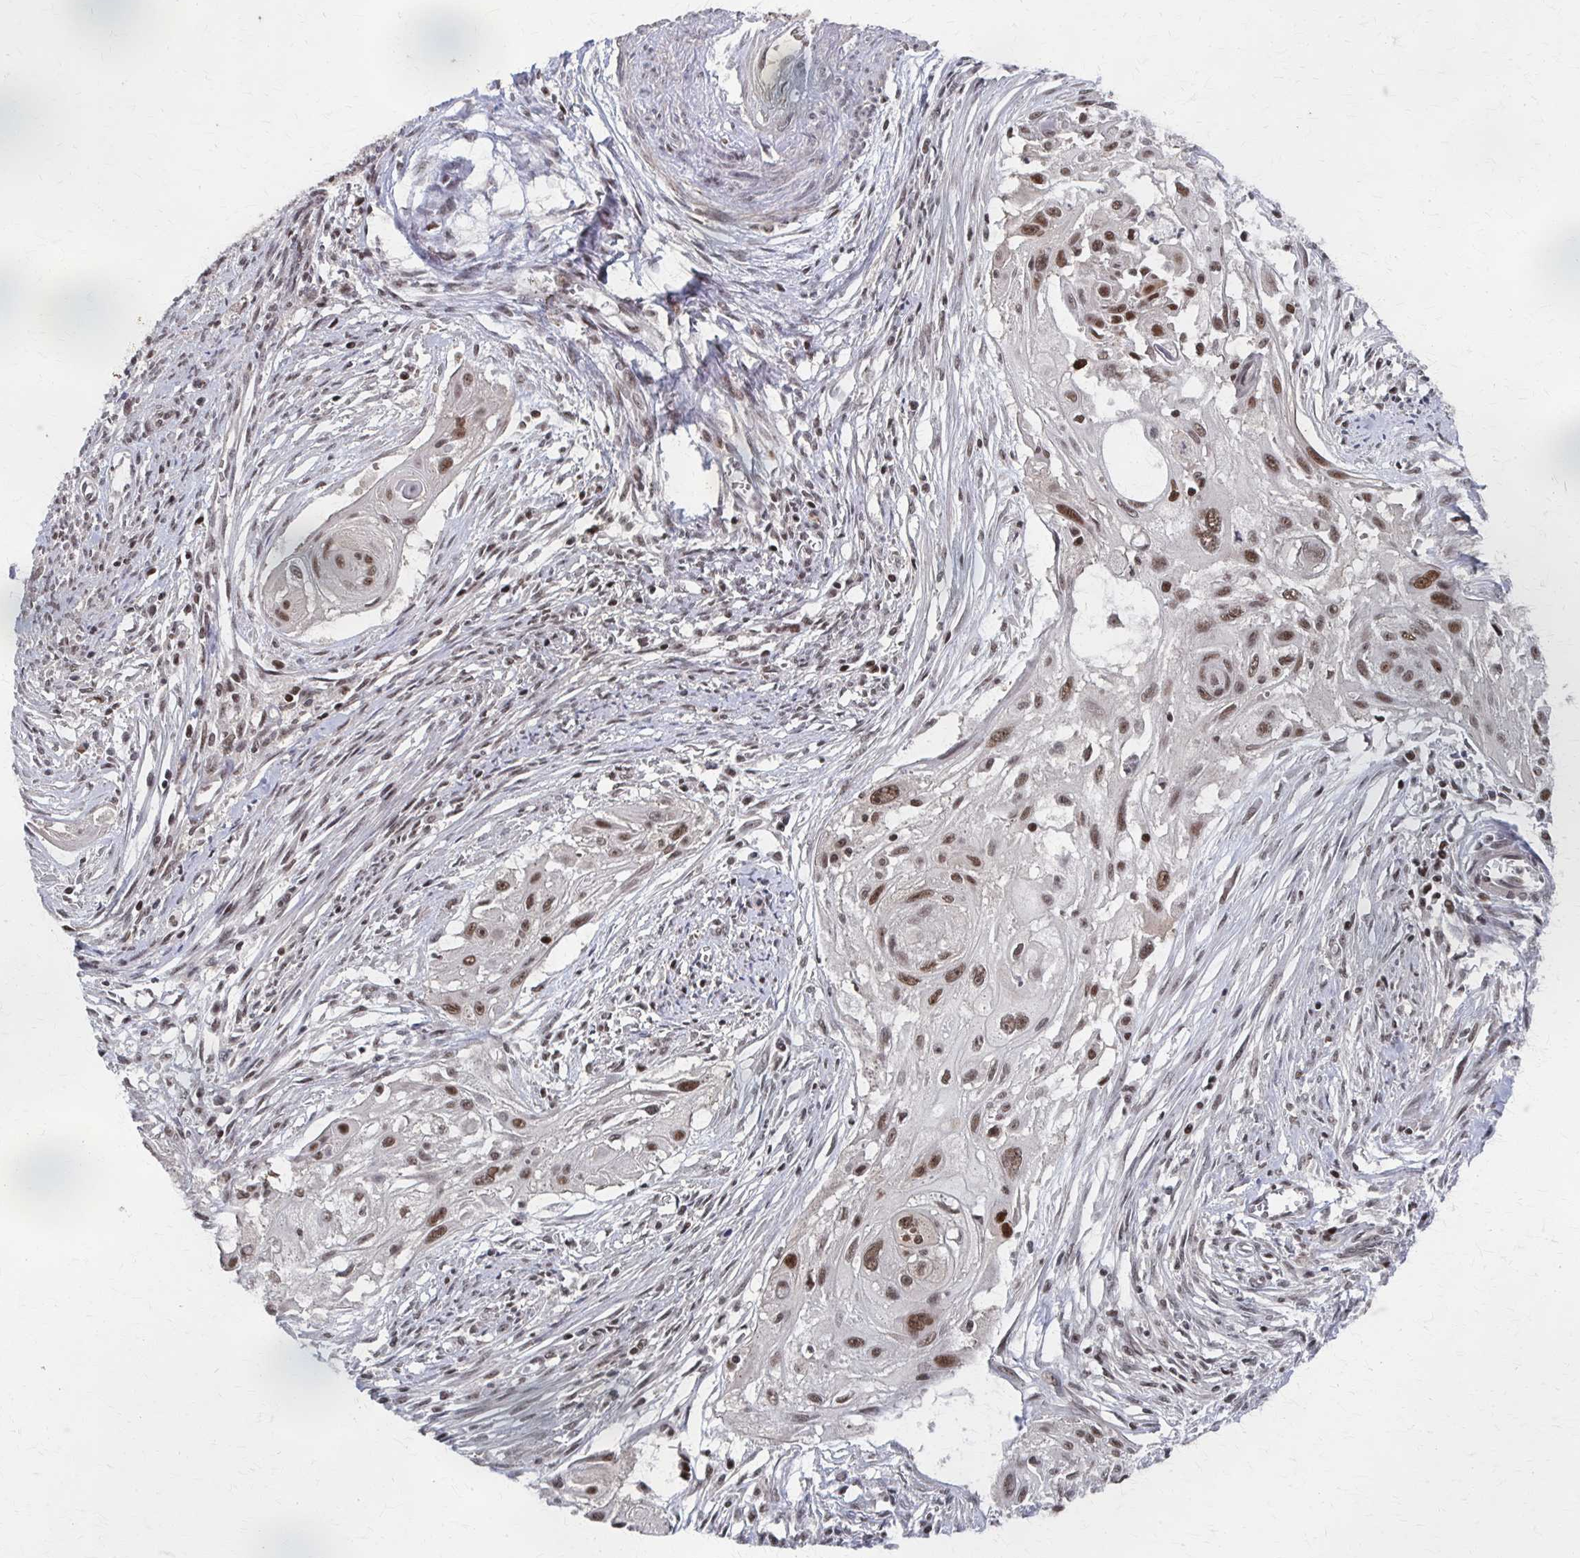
{"staining": {"intensity": "moderate", "quantity": ">75%", "location": "nuclear"}, "tissue": "cervical cancer", "cell_type": "Tumor cells", "image_type": "cancer", "snomed": [{"axis": "morphology", "description": "Squamous cell carcinoma, NOS"}, {"axis": "topography", "description": "Cervix"}], "caption": "The image reveals immunohistochemical staining of cervical cancer (squamous cell carcinoma). There is moderate nuclear expression is present in about >75% of tumor cells.", "gene": "GTF2B", "patient": {"sex": "female", "age": 49}}